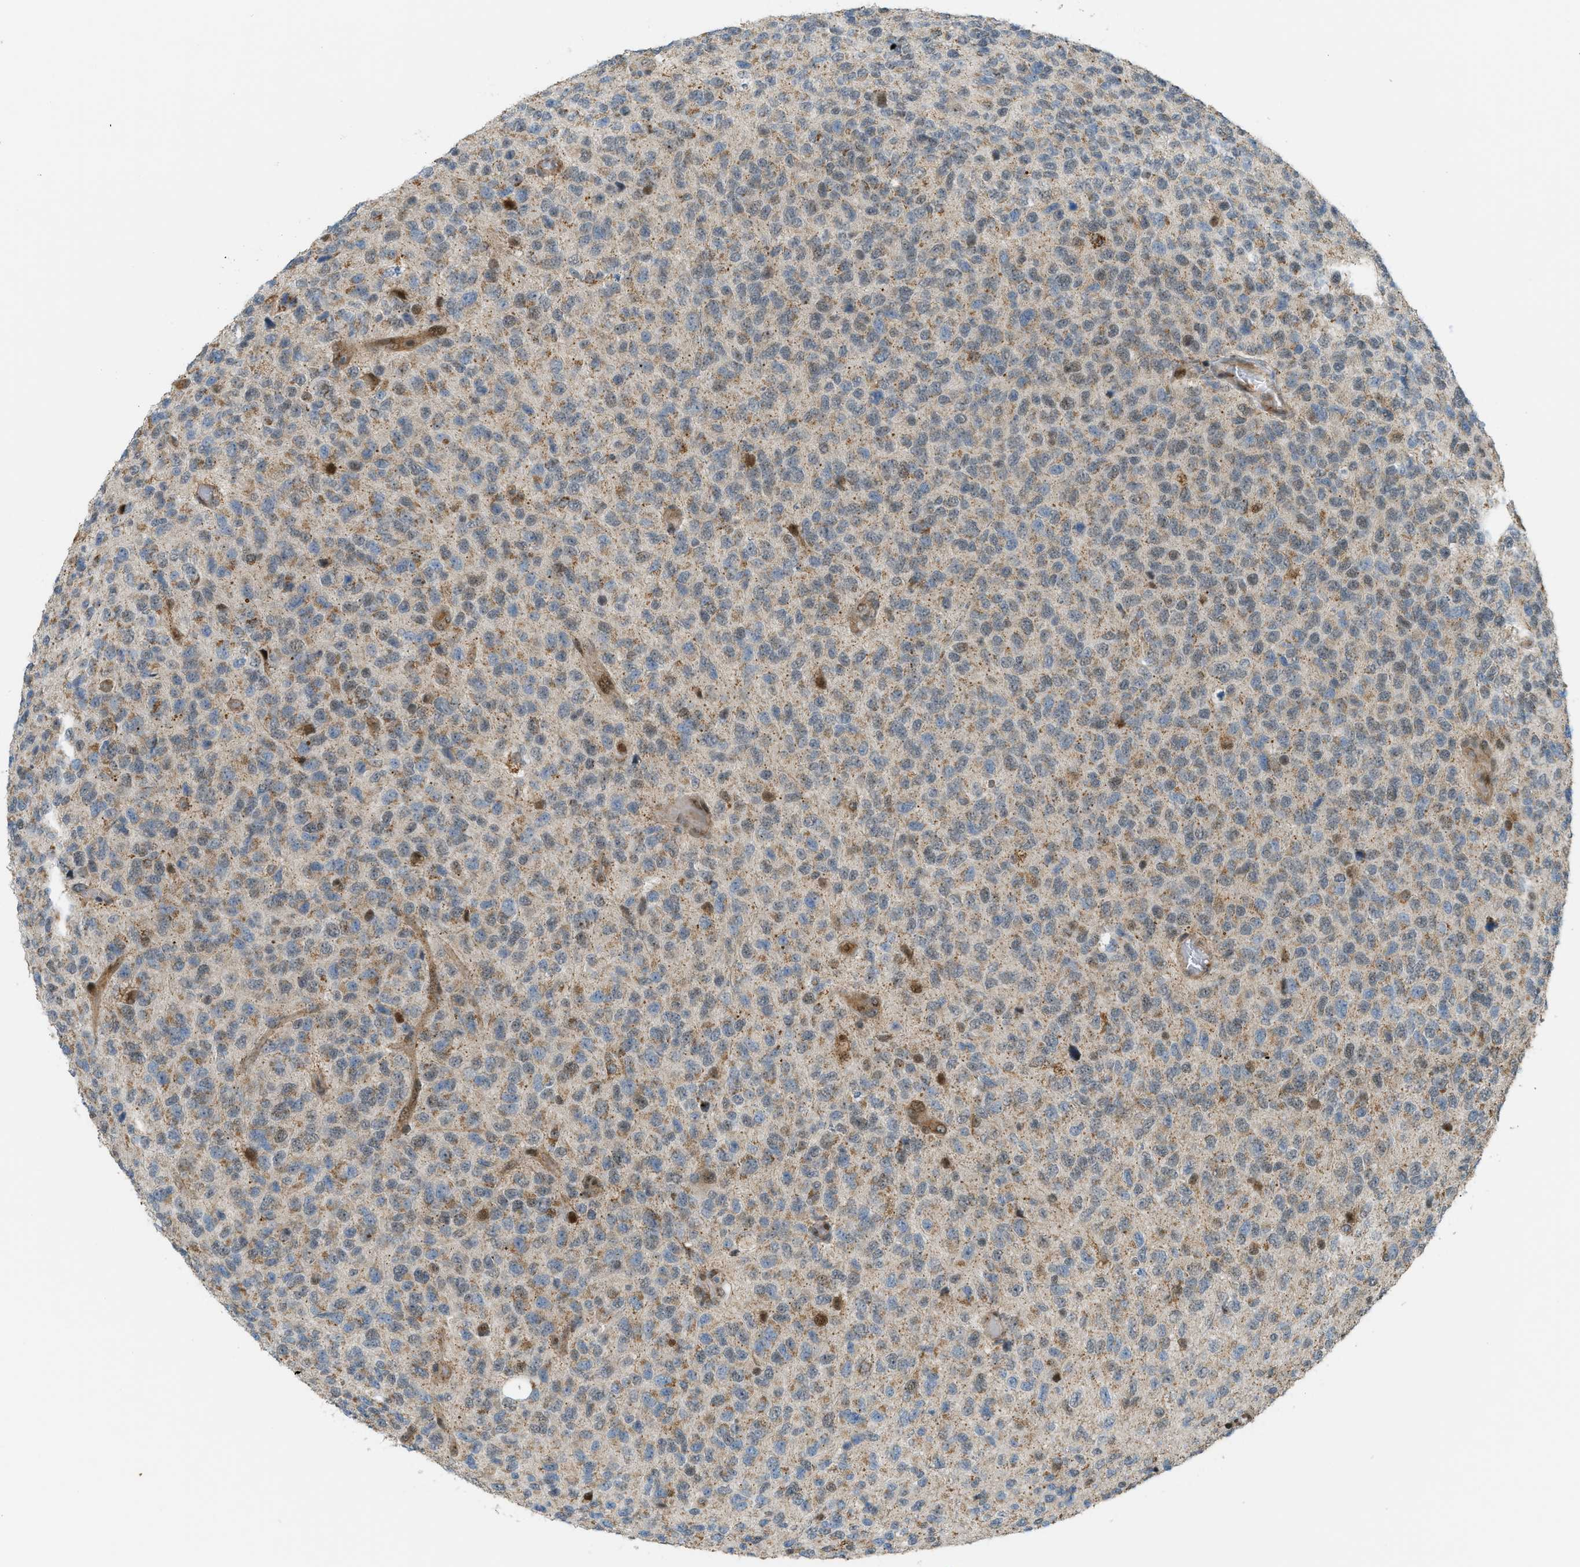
{"staining": {"intensity": "weak", "quantity": "<25%", "location": "nuclear"}, "tissue": "glioma", "cell_type": "Tumor cells", "image_type": "cancer", "snomed": [{"axis": "morphology", "description": "Glioma, malignant, High grade"}, {"axis": "topography", "description": "pancreas cauda"}], "caption": "Photomicrograph shows no significant protein staining in tumor cells of glioma. The staining was performed using DAB to visualize the protein expression in brown, while the nuclei were stained in blue with hematoxylin (Magnification: 20x).", "gene": "CCDC186", "patient": {"sex": "male", "age": 60}}